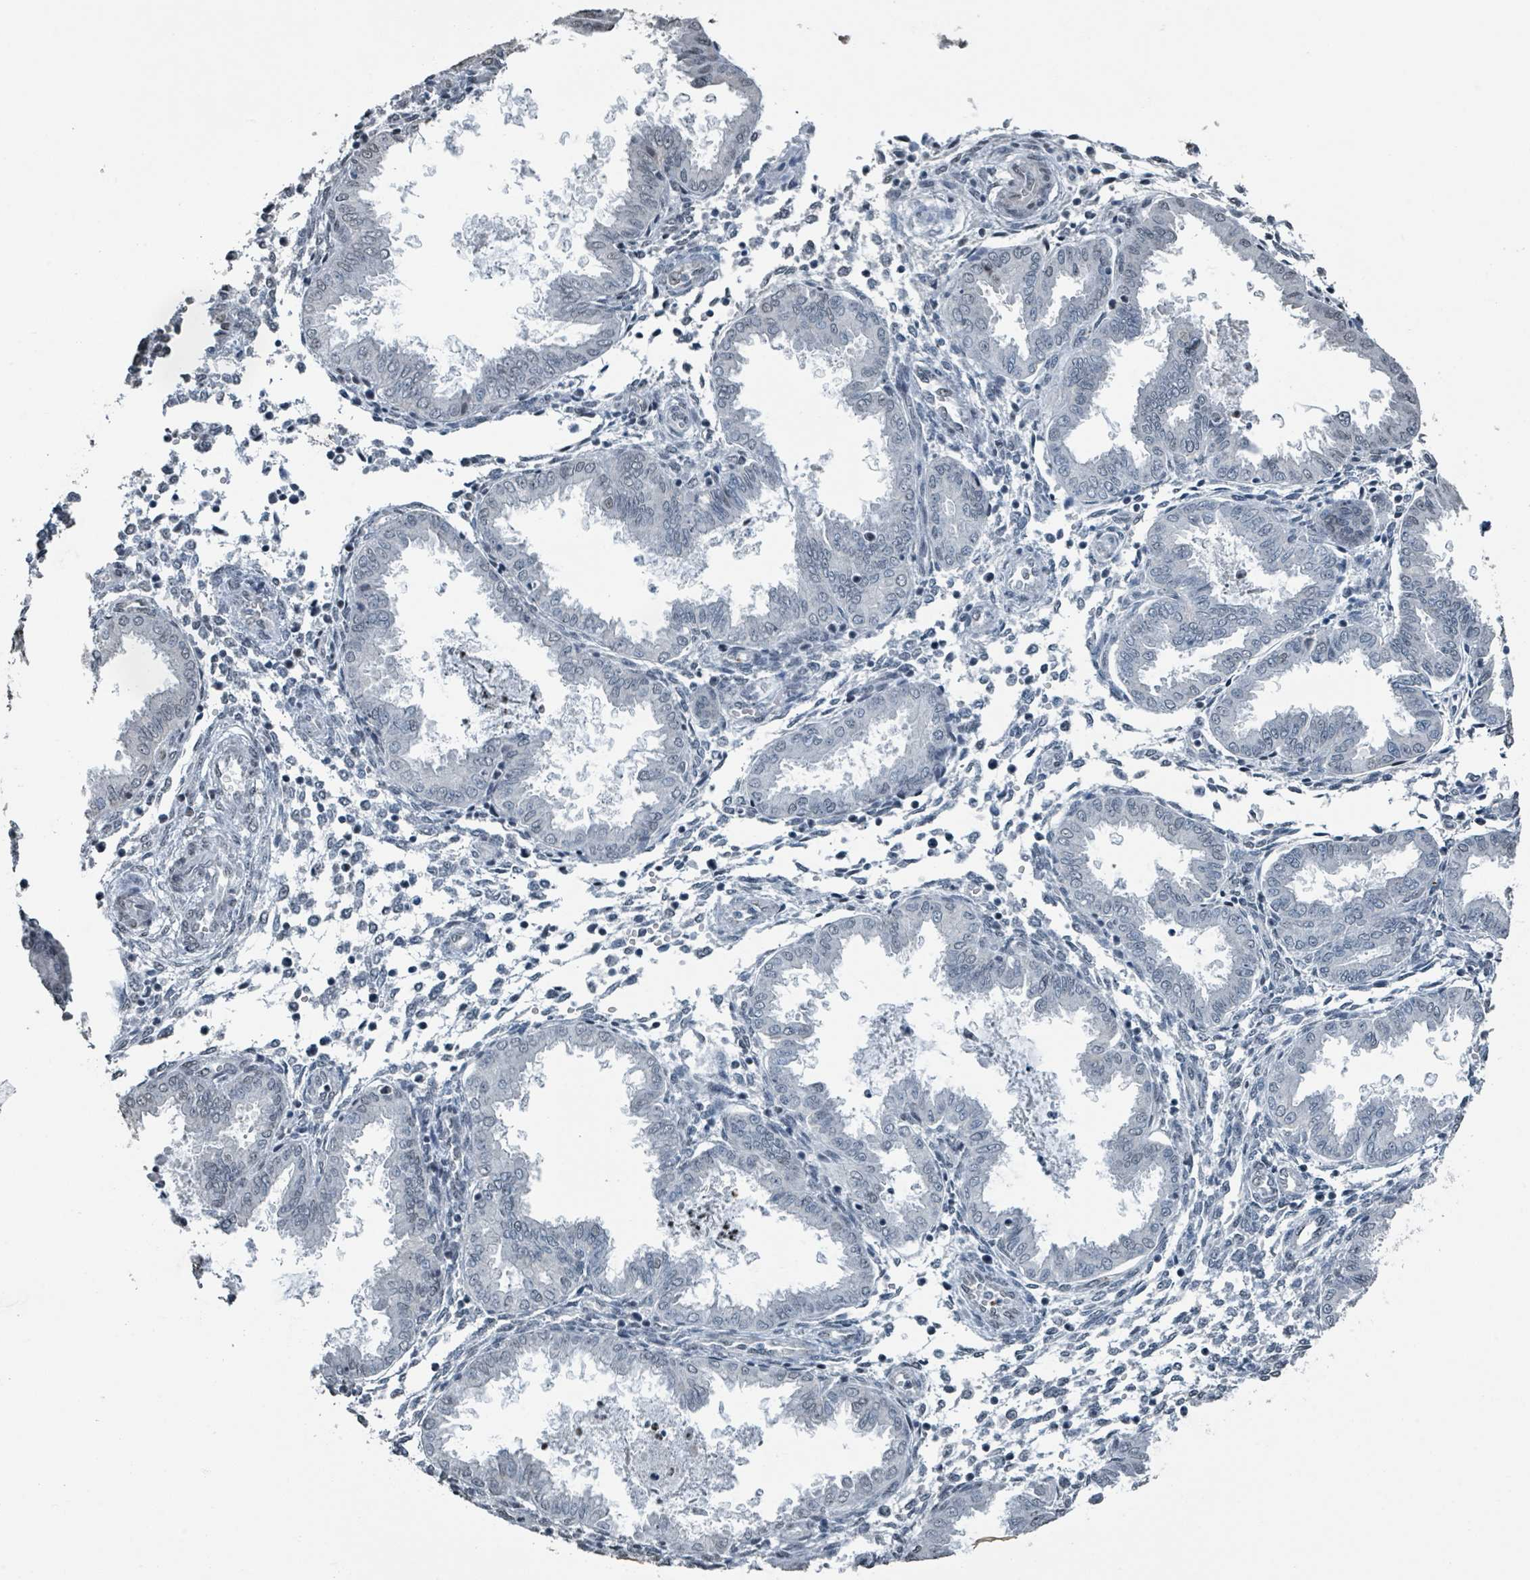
{"staining": {"intensity": "negative", "quantity": "none", "location": "none"}, "tissue": "endometrium", "cell_type": "Cells in endometrial stroma", "image_type": "normal", "snomed": [{"axis": "morphology", "description": "Normal tissue, NOS"}, {"axis": "topography", "description": "Endometrium"}], "caption": "The immunohistochemistry (IHC) histopathology image has no significant staining in cells in endometrial stroma of endometrium.", "gene": "PHIP", "patient": {"sex": "female", "age": 33}}